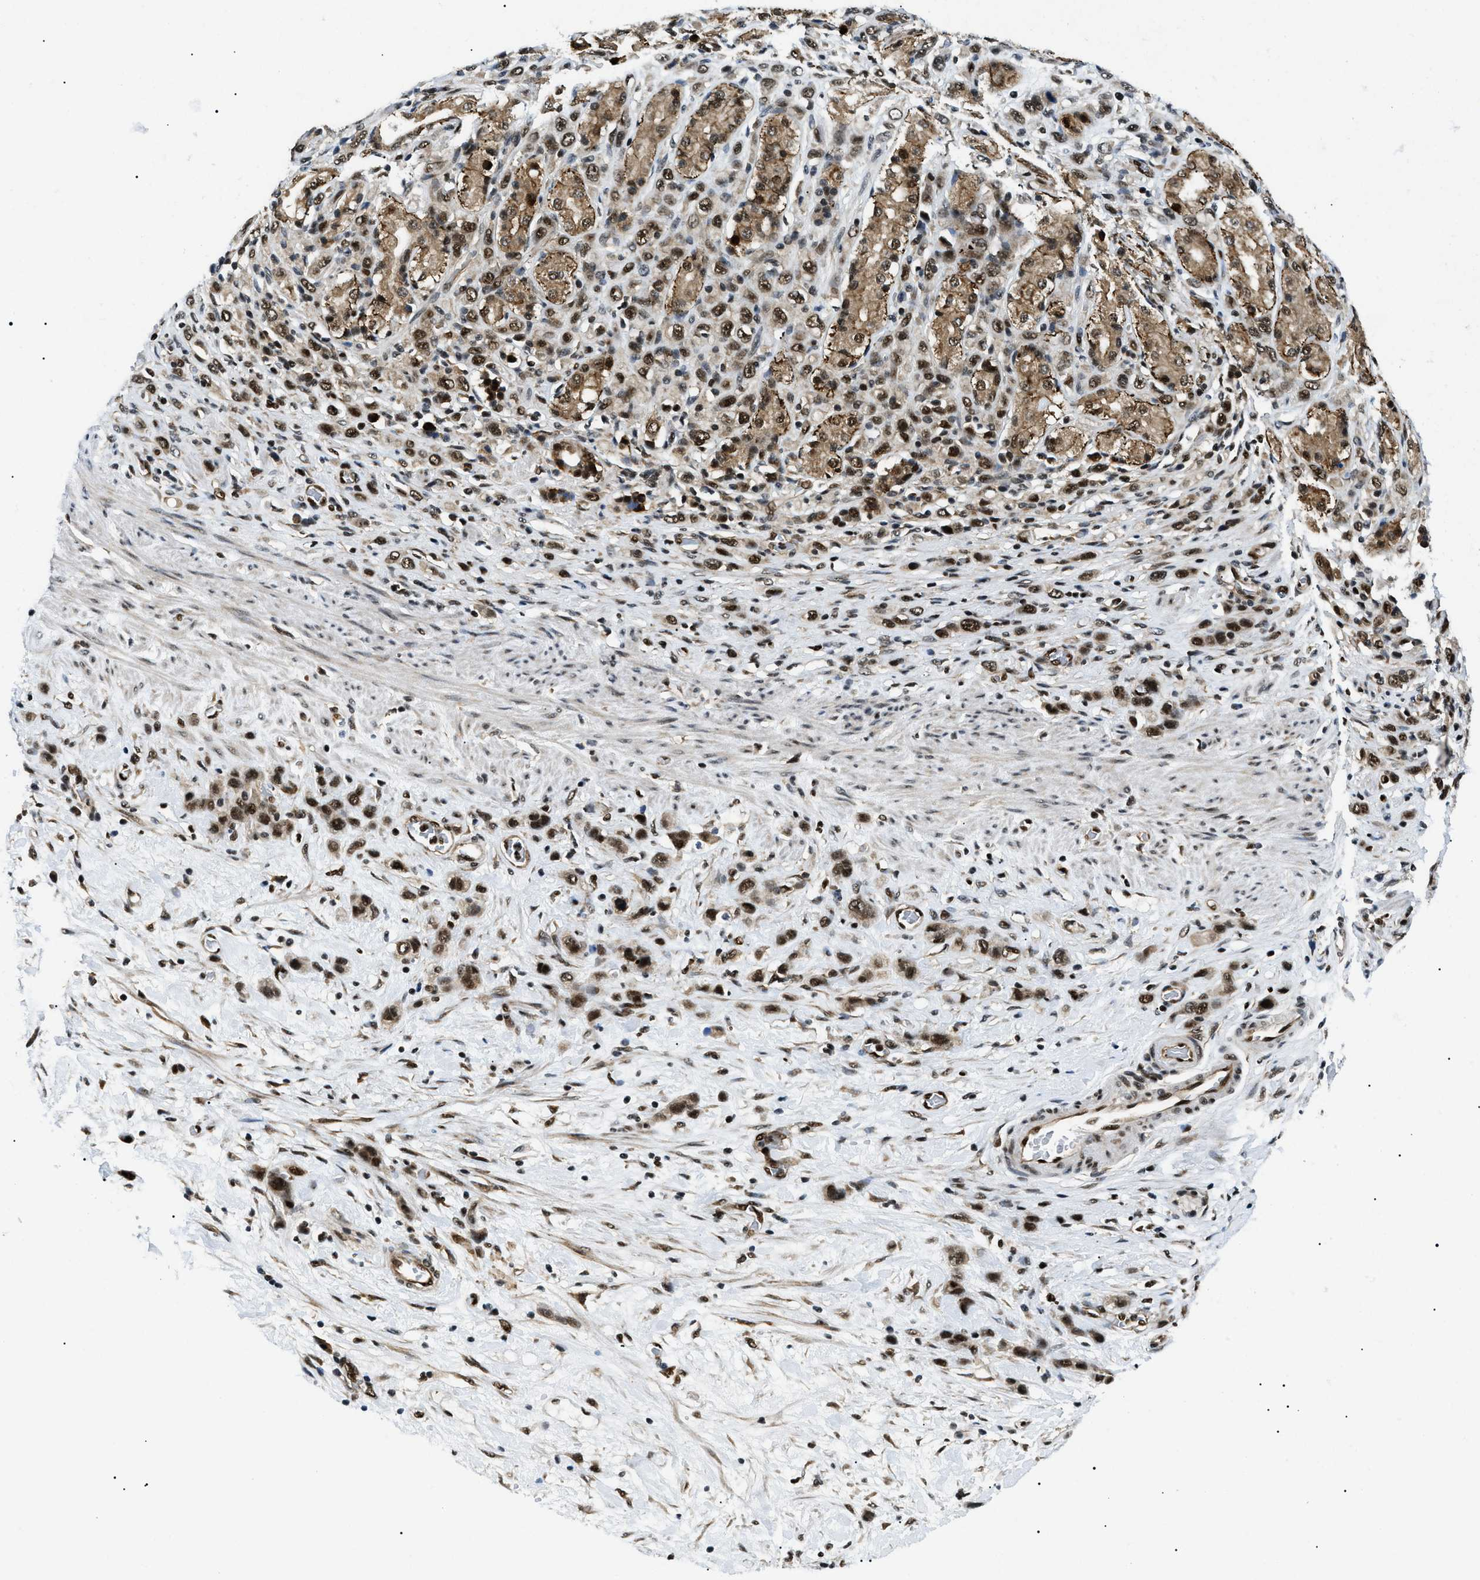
{"staining": {"intensity": "strong", "quantity": ">75%", "location": "cytoplasmic/membranous,nuclear"}, "tissue": "stomach cancer", "cell_type": "Tumor cells", "image_type": "cancer", "snomed": [{"axis": "morphology", "description": "Adenocarcinoma, NOS"}, {"axis": "morphology", "description": "Adenocarcinoma, High grade"}, {"axis": "topography", "description": "Stomach, upper"}, {"axis": "topography", "description": "Stomach, lower"}], "caption": "Immunohistochemistry (DAB) staining of human stomach cancer reveals strong cytoplasmic/membranous and nuclear protein expression in approximately >75% of tumor cells.", "gene": "CWC25", "patient": {"sex": "female", "age": 65}}